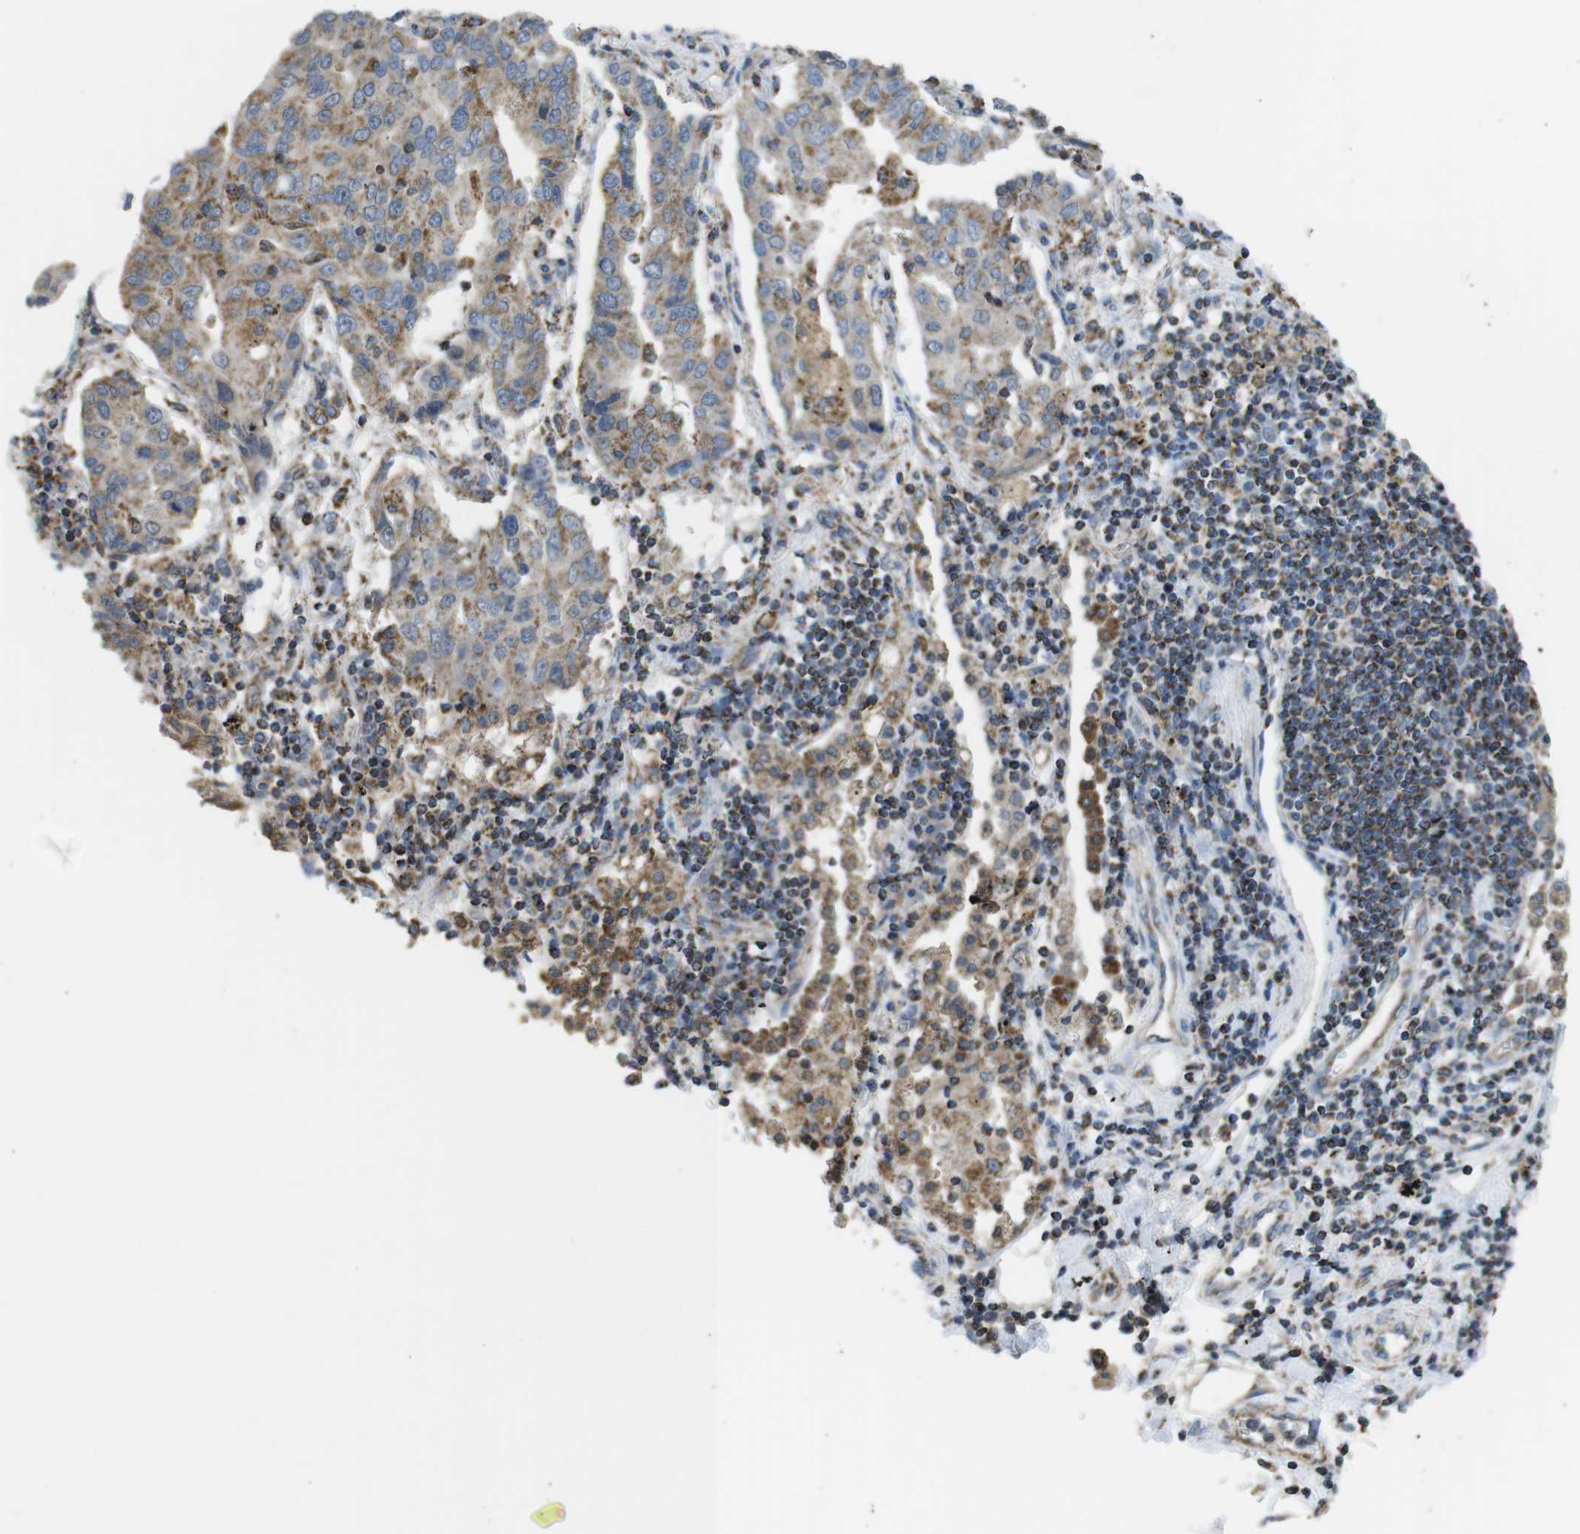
{"staining": {"intensity": "moderate", "quantity": ">75%", "location": "cytoplasmic/membranous"}, "tissue": "lung cancer", "cell_type": "Tumor cells", "image_type": "cancer", "snomed": [{"axis": "morphology", "description": "Adenocarcinoma, NOS"}, {"axis": "topography", "description": "Lung"}], "caption": "A medium amount of moderate cytoplasmic/membranous positivity is appreciated in approximately >75% of tumor cells in adenocarcinoma (lung) tissue.", "gene": "GRIK2", "patient": {"sex": "female", "age": 65}}